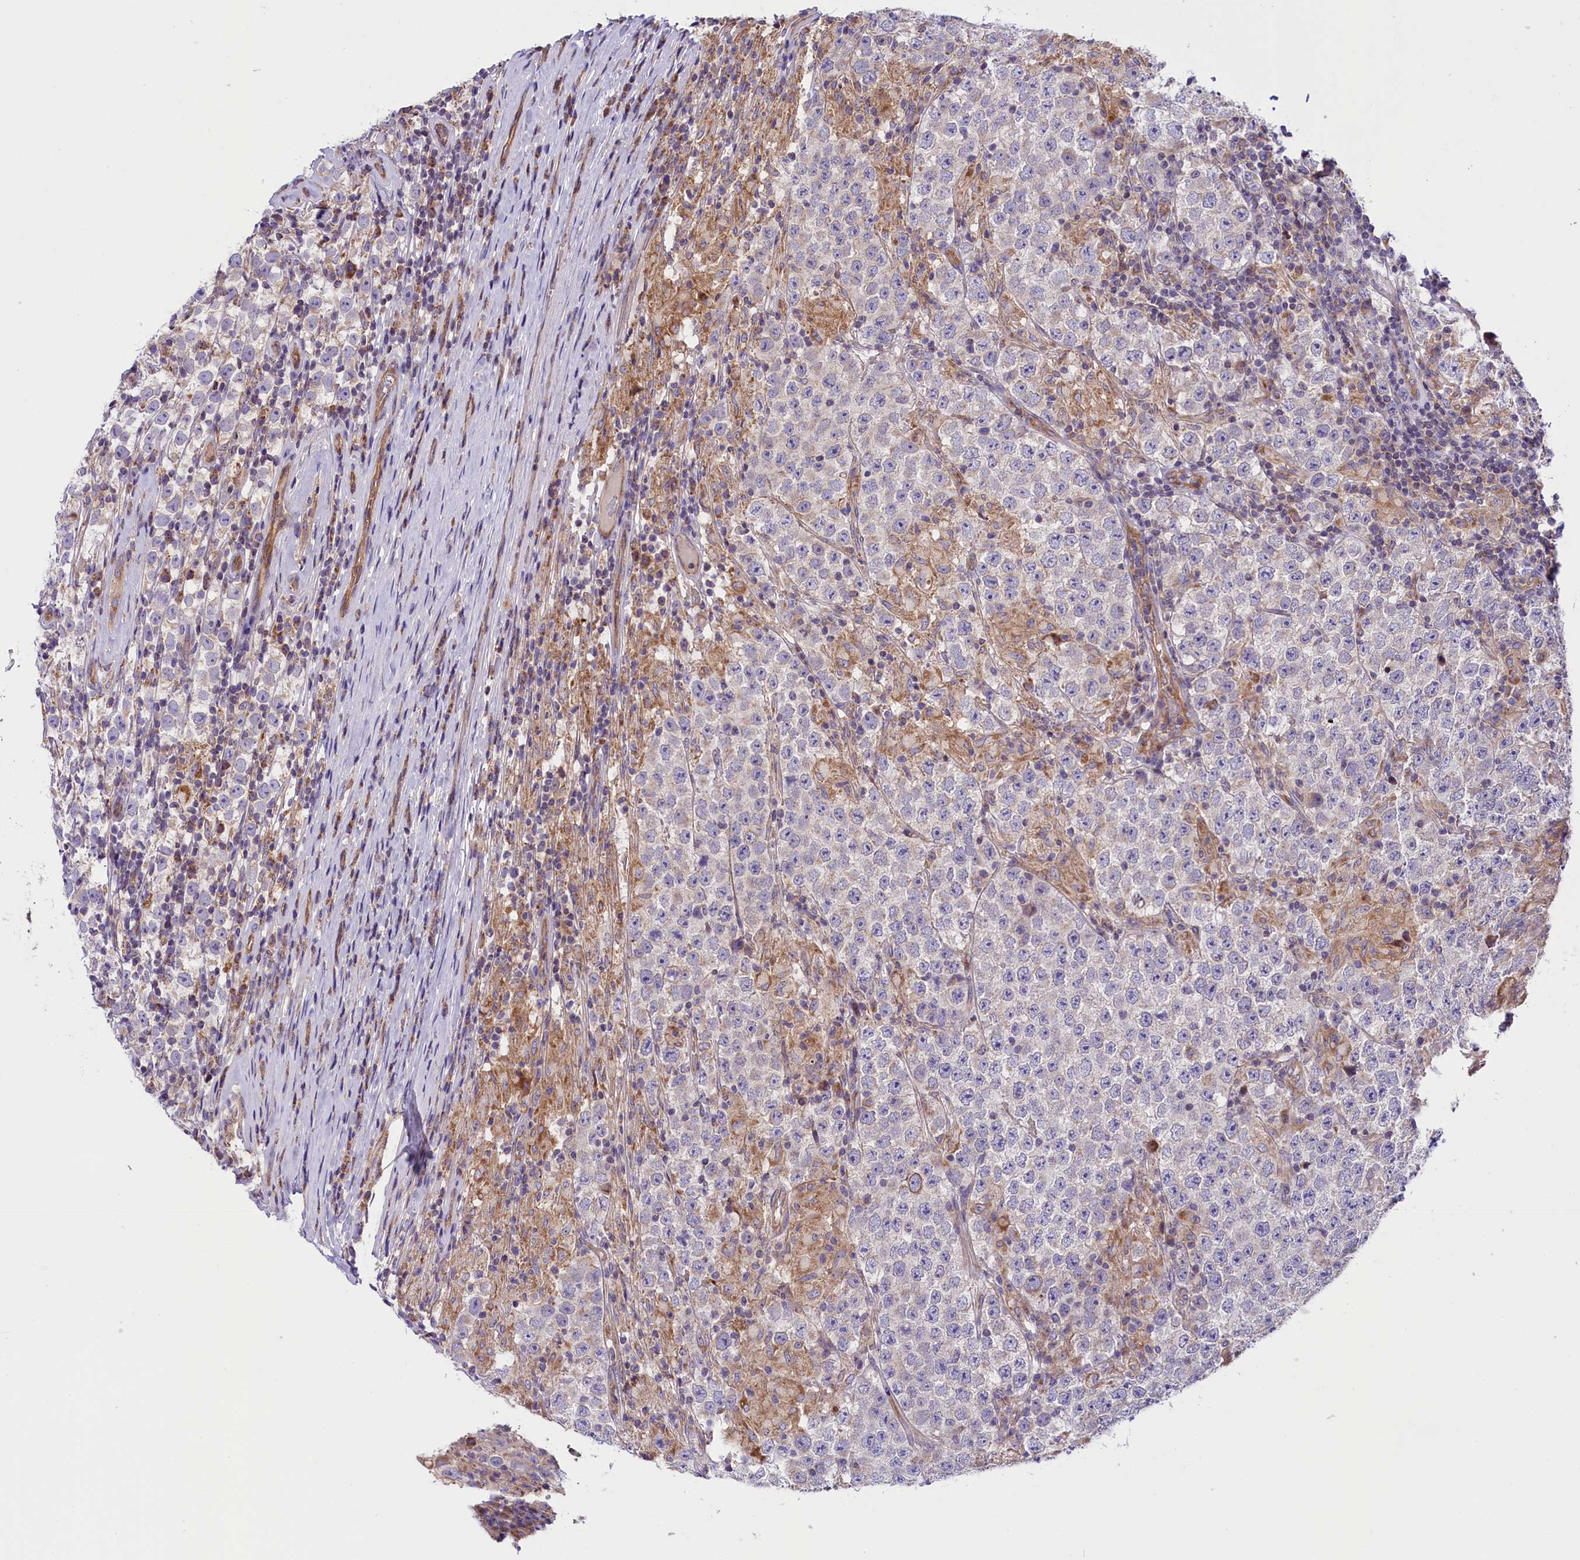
{"staining": {"intensity": "negative", "quantity": "none", "location": "none"}, "tissue": "testis cancer", "cell_type": "Tumor cells", "image_type": "cancer", "snomed": [{"axis": "morphology", "description": "Normal tissue, NOS"}, {"axis": "morphology", "description": "Urothelial carcinoma, High grade"}, {"axis": "morphology", "description": "Seminoma, NOS"}, {"axis": "morphology", "description": "Carcinoma, Embryonal, NOS"}, {"axis": "topography", "description": "Urinary bladder"}, {"axis": "topography", "description": "Testis"}], "caption": "Image shows no protein staining in tumor cells of high-grade urothelial carcinoma (testis) tissue.", "gene": "DNAJB9", "patient": {"sex": "male", "age": 41}}